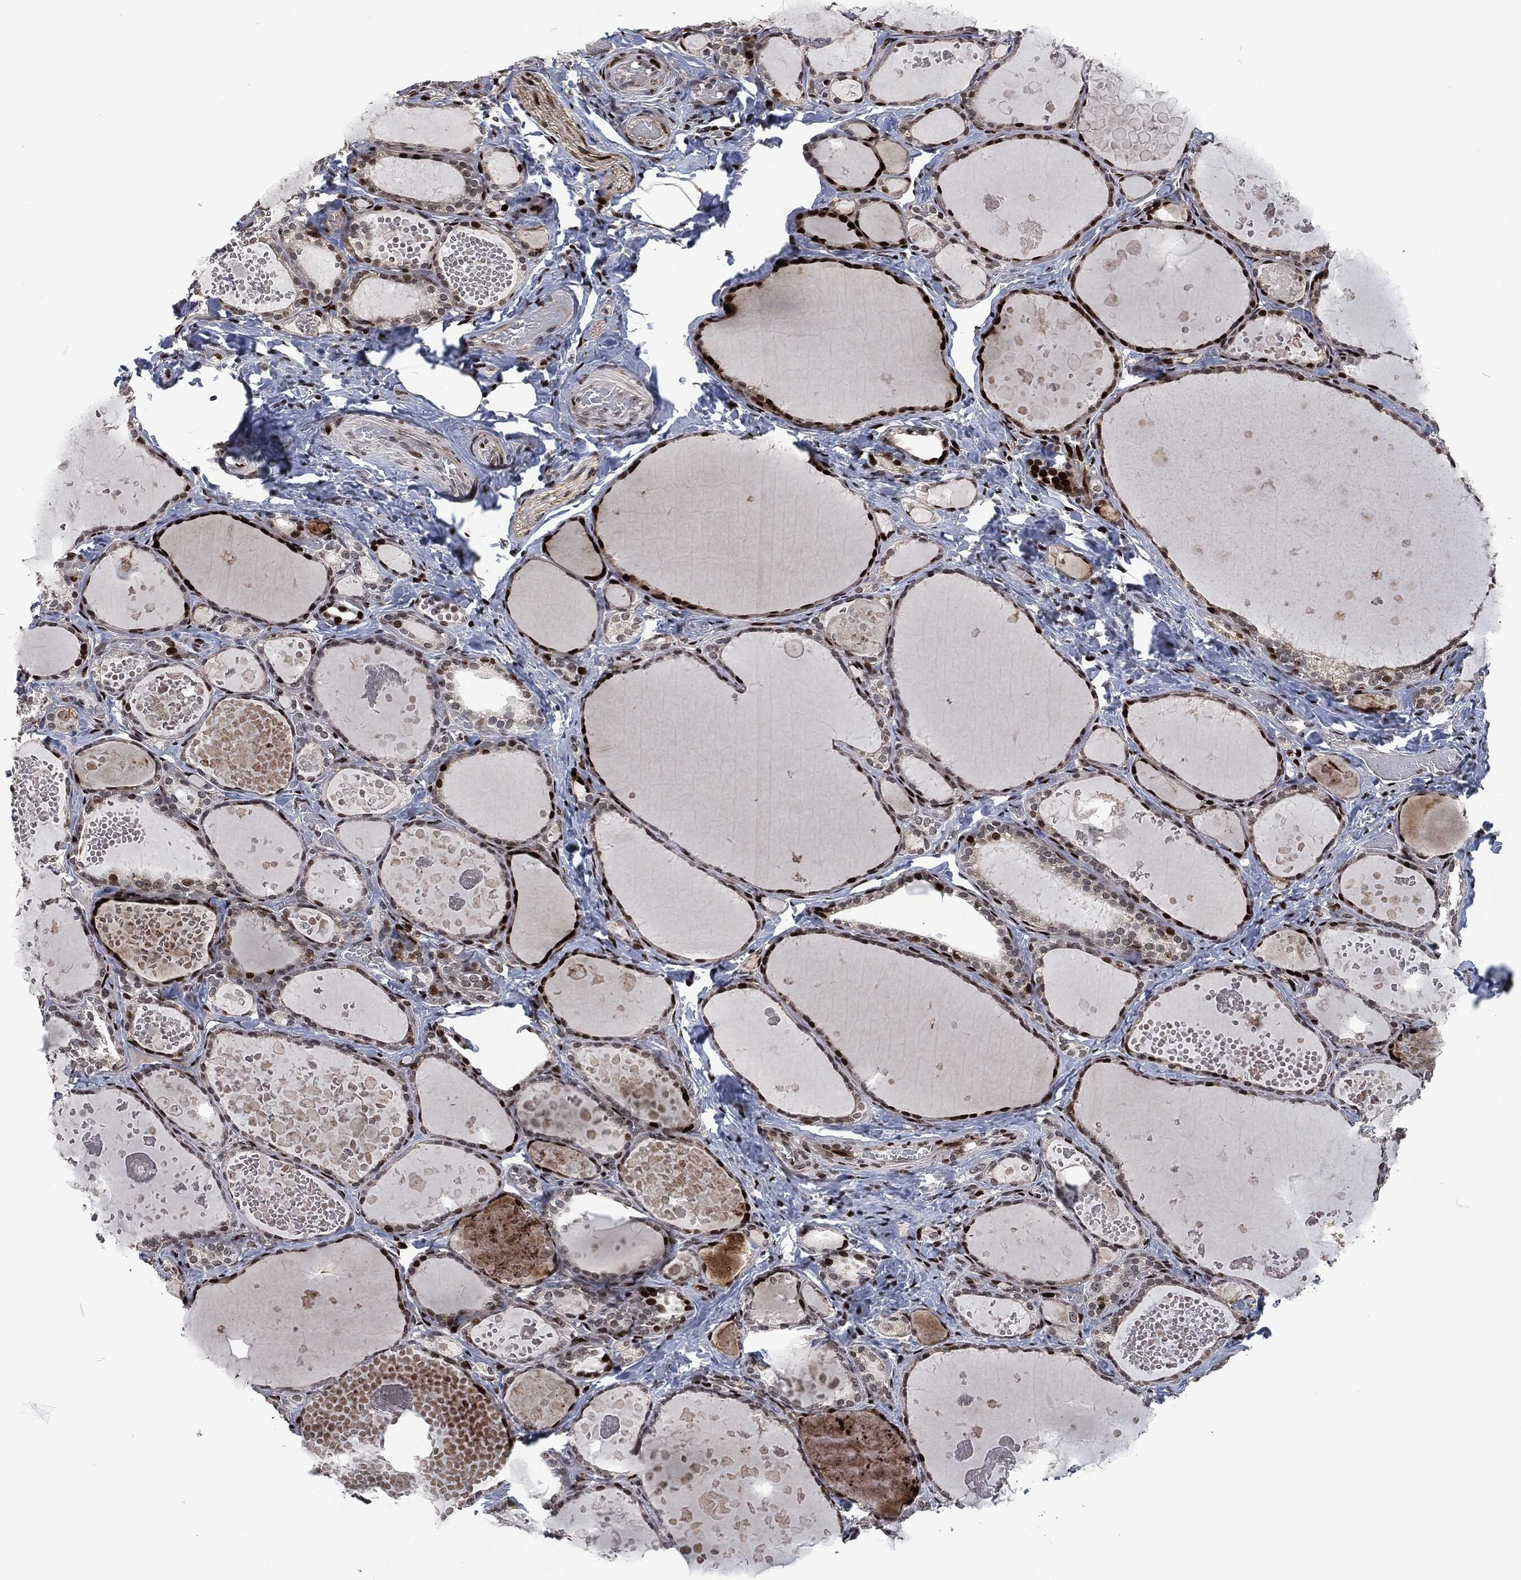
{"staining": {"intensity": "strong", "quantity": "25%-75%", "location": "nuclear"}, "tissue": "thyroid gland", "cell_type": "Glandular cells", "image_type": "normal", "snomed": [{"axis": "morphology", "description": "Normal tissue, NOS"}, {"axis": "topography", "description": "Thyroid gland"}], "caption": "Unremarkable thyroid gland was stained to show a protein in brown. There is high levels of strong nuclear expression in approximately 25%-75% of glandular cells.", "gene": "EGFR", "patient": {"sex": "female", "age": 56}}